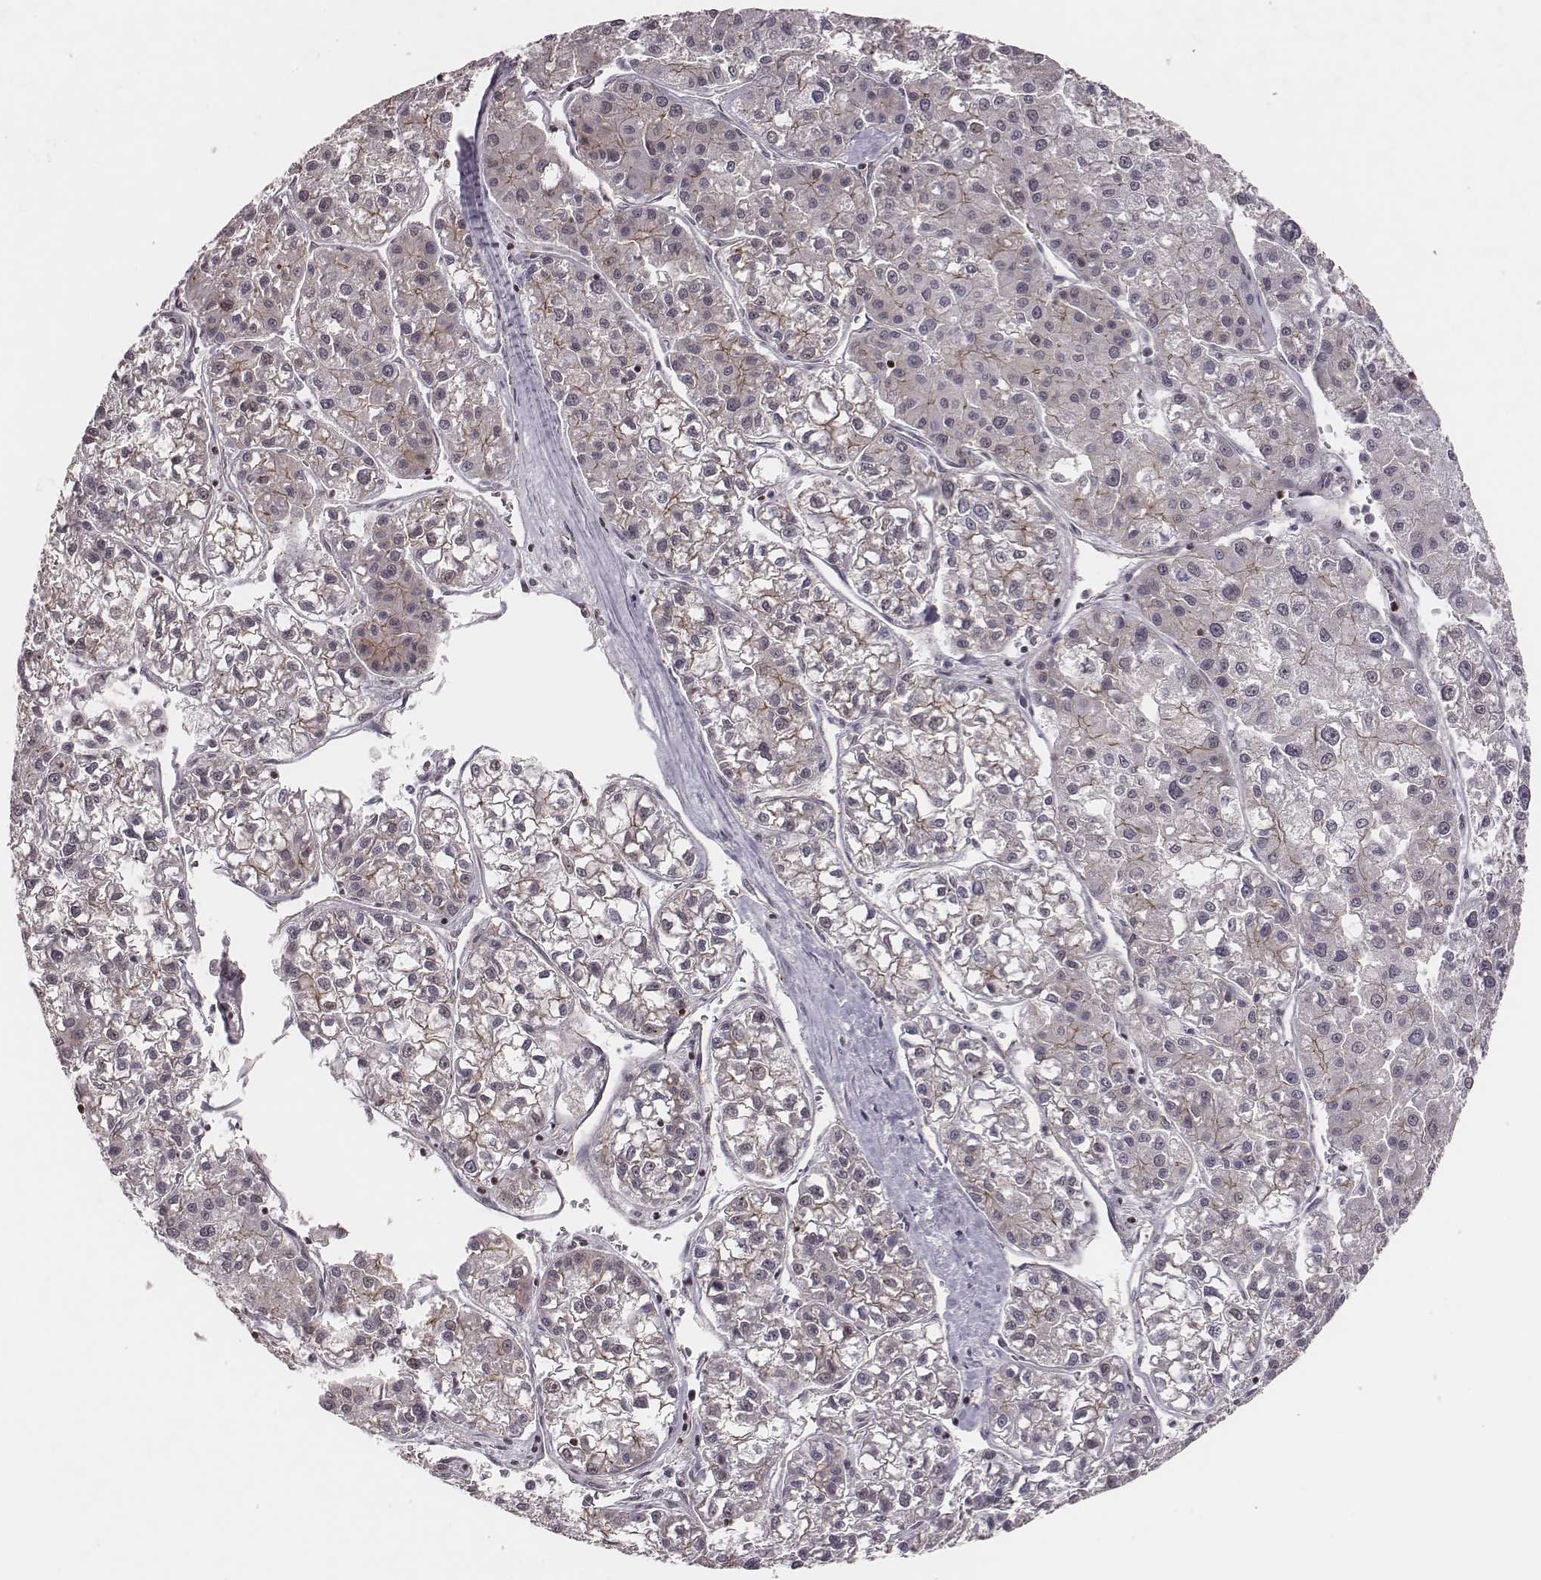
{"staining": {"intensity": "weak", "quantity": "25%-75%", "location": "cytoplasmic/membranous"}, "tissue": "liver cancer", "cell_type": "Tumor cells", "image_type": "cancer", "snomed": [{"axis": "morphology", "description": "Carcinoma, Hepatocellular, NOS"}, {"axis": "topography", "description": "Liver"}], "caption": "Immunohistochemical staining of liver hepatocellular carcinoma demonstrates low levels of weak cytoplasmic/membranous protein positivity in approximately 25%-75% of tumor cells.", "gene": "WDR59", "patient": {"sex": "male", "age": 73}}